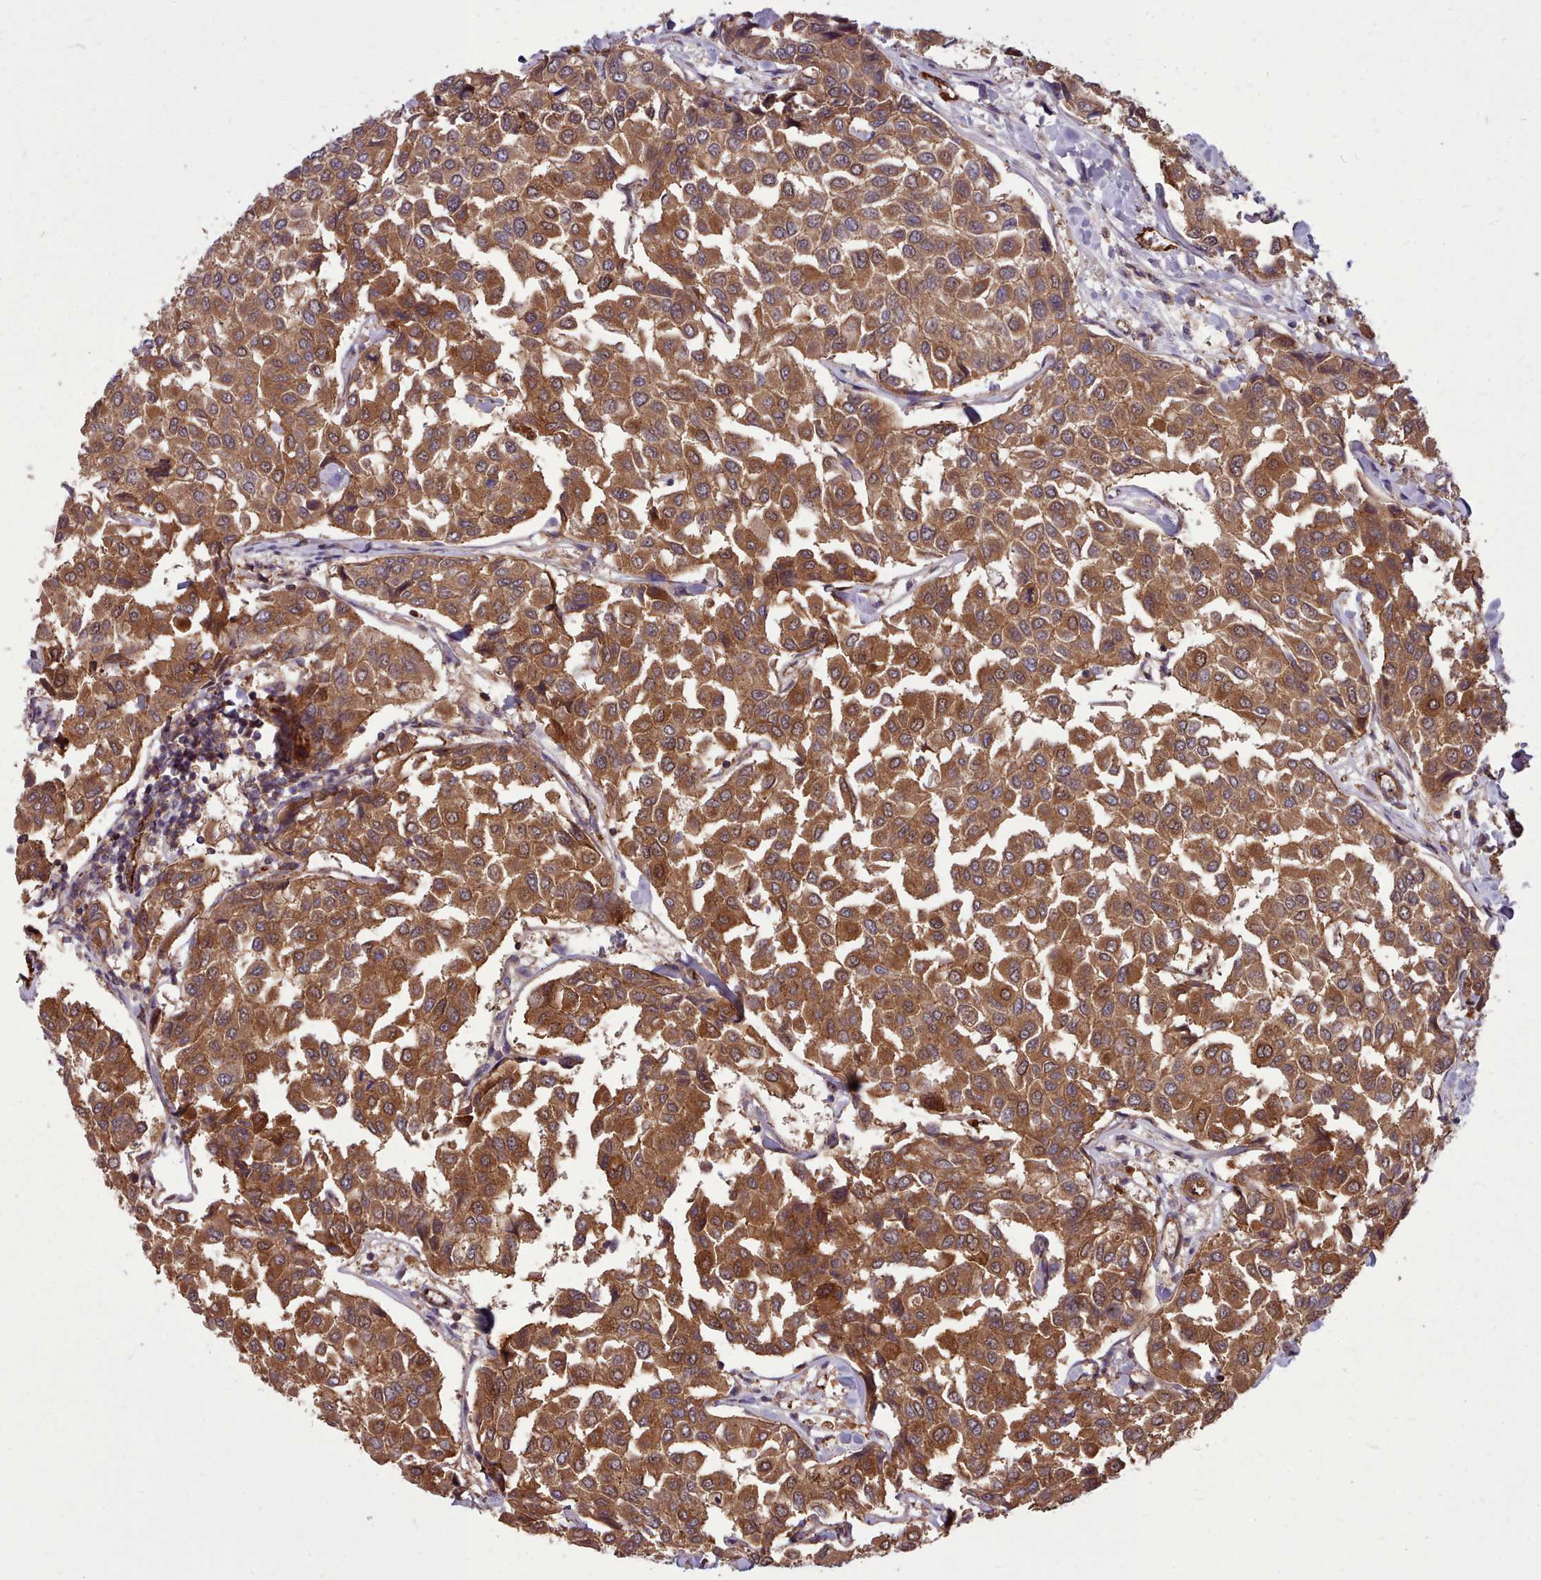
{"staining": {"intensity": "strong", "quantity": ">75%", "location": "cytoplasmic/membranous"}, "tissue": "breast cancer", "cell_type": "Tumor cells", "image_type": "cancer", "snomed": [{"axis": "morphology", "description": "Duct carcinoma"}, {"axis": "topography", "description": "Breast"}], "caption": "Breast cancer (intraductal carcinoma) tissue demonstrates strong cytoplasmic/membranous expression in approximately >75% of tumor cells (DAB IHC with brightfield microscopy, high magnification).", "gene": "STUB1", "patient": {"sex": "female", "age": 55}}